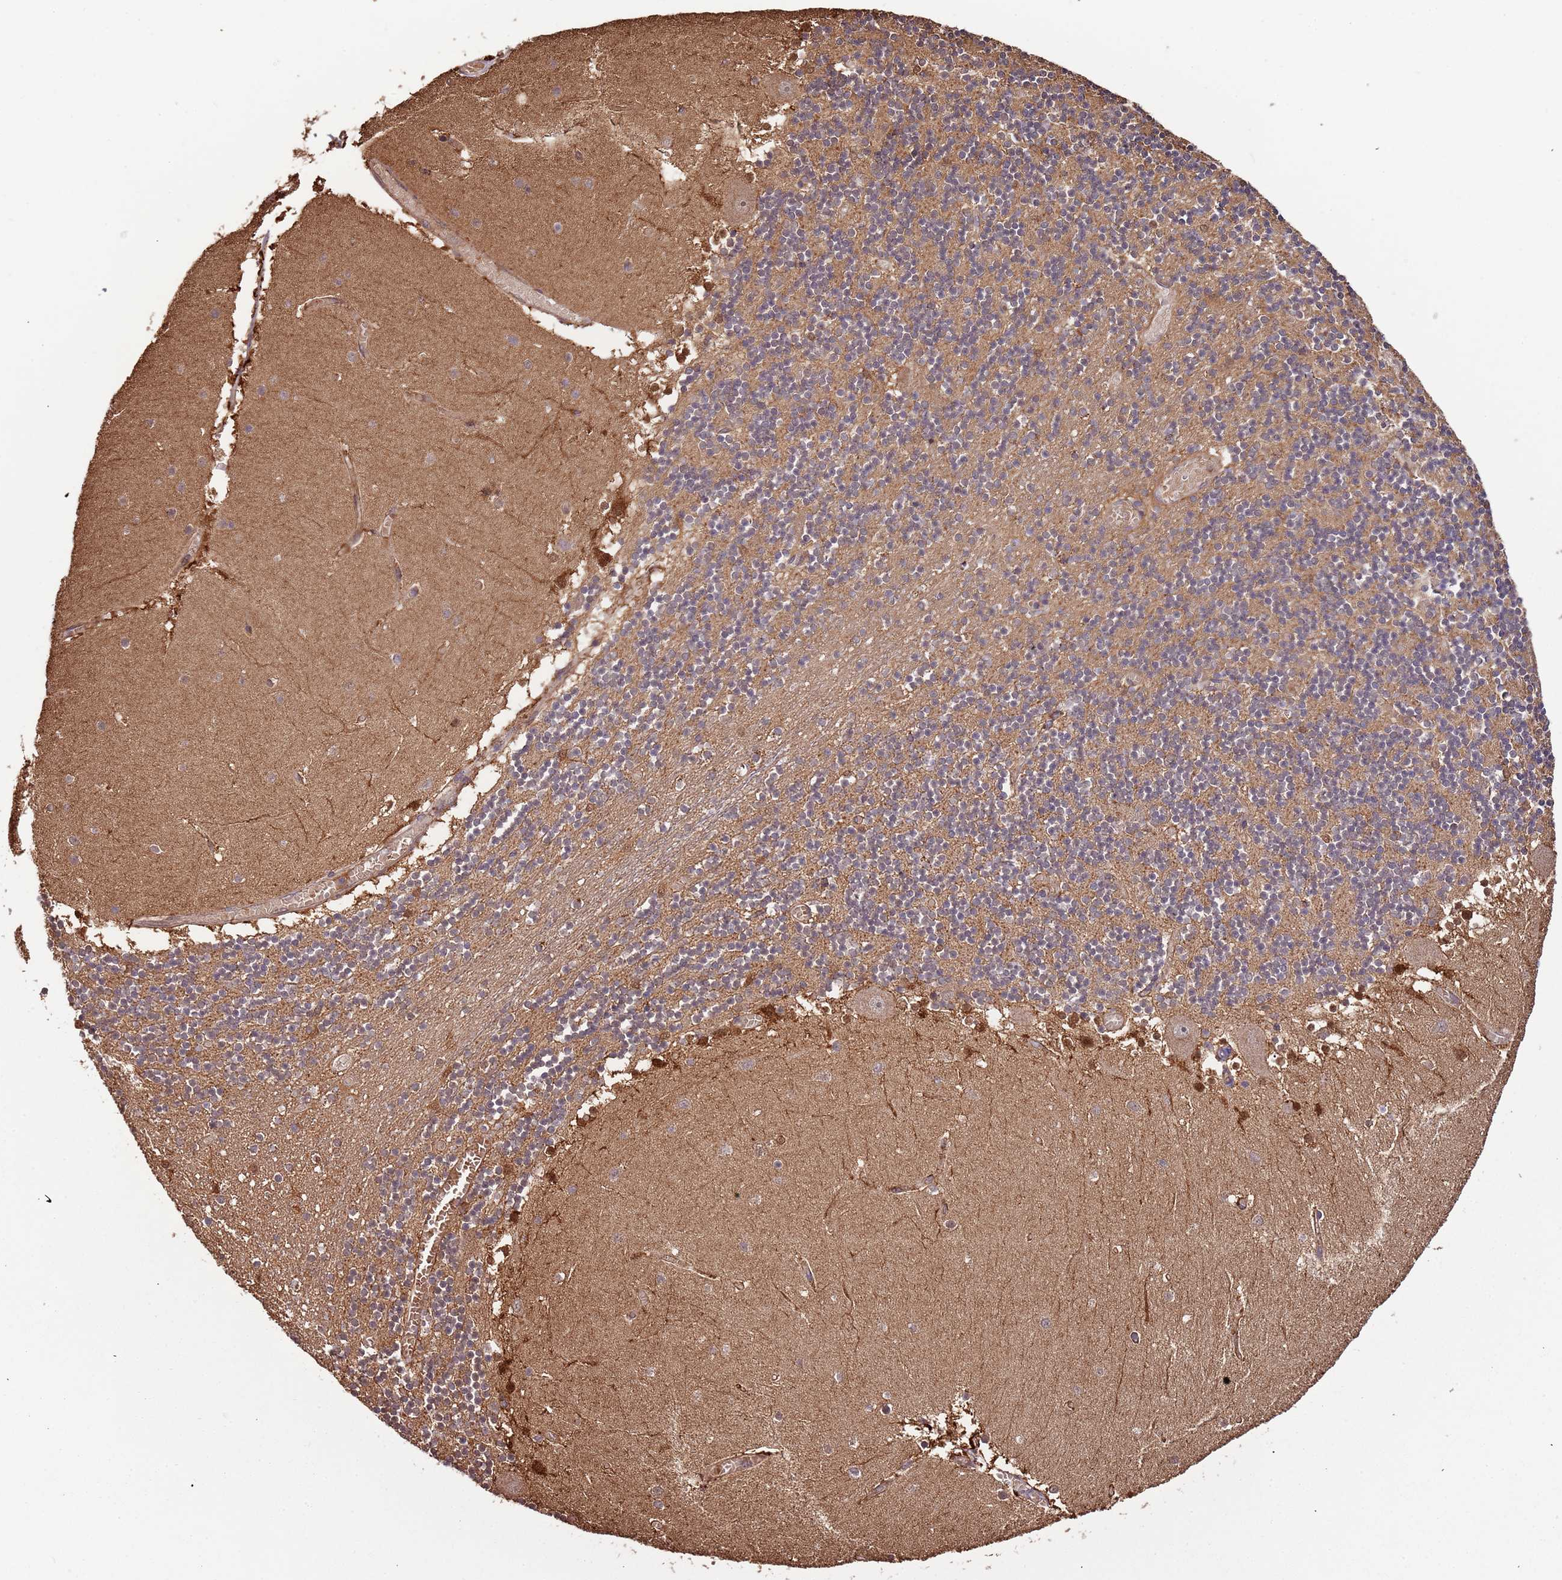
{"staining": {"intensity": "moderate", "quantity": ">75%", "location": "cytoplasmic/membranous"}, "tissue": "cerebellum", "cell_type": "Cells in granular layer", "image_type": "normal", "snomed": [{"axis": "morphology", "description": "Normal tissue, NOS"}, {"axis": "topography", "description": "Cerebellum"}], "caption": "Immunohistochemistry (DAB) staining of unremarkable human cerebellum reveals moderate cytoplasmic/membranous protein staining in about >75% of cells in granular layer.", "gene": "IL17RD", "patient": {"sex": "female", "age": 28}}